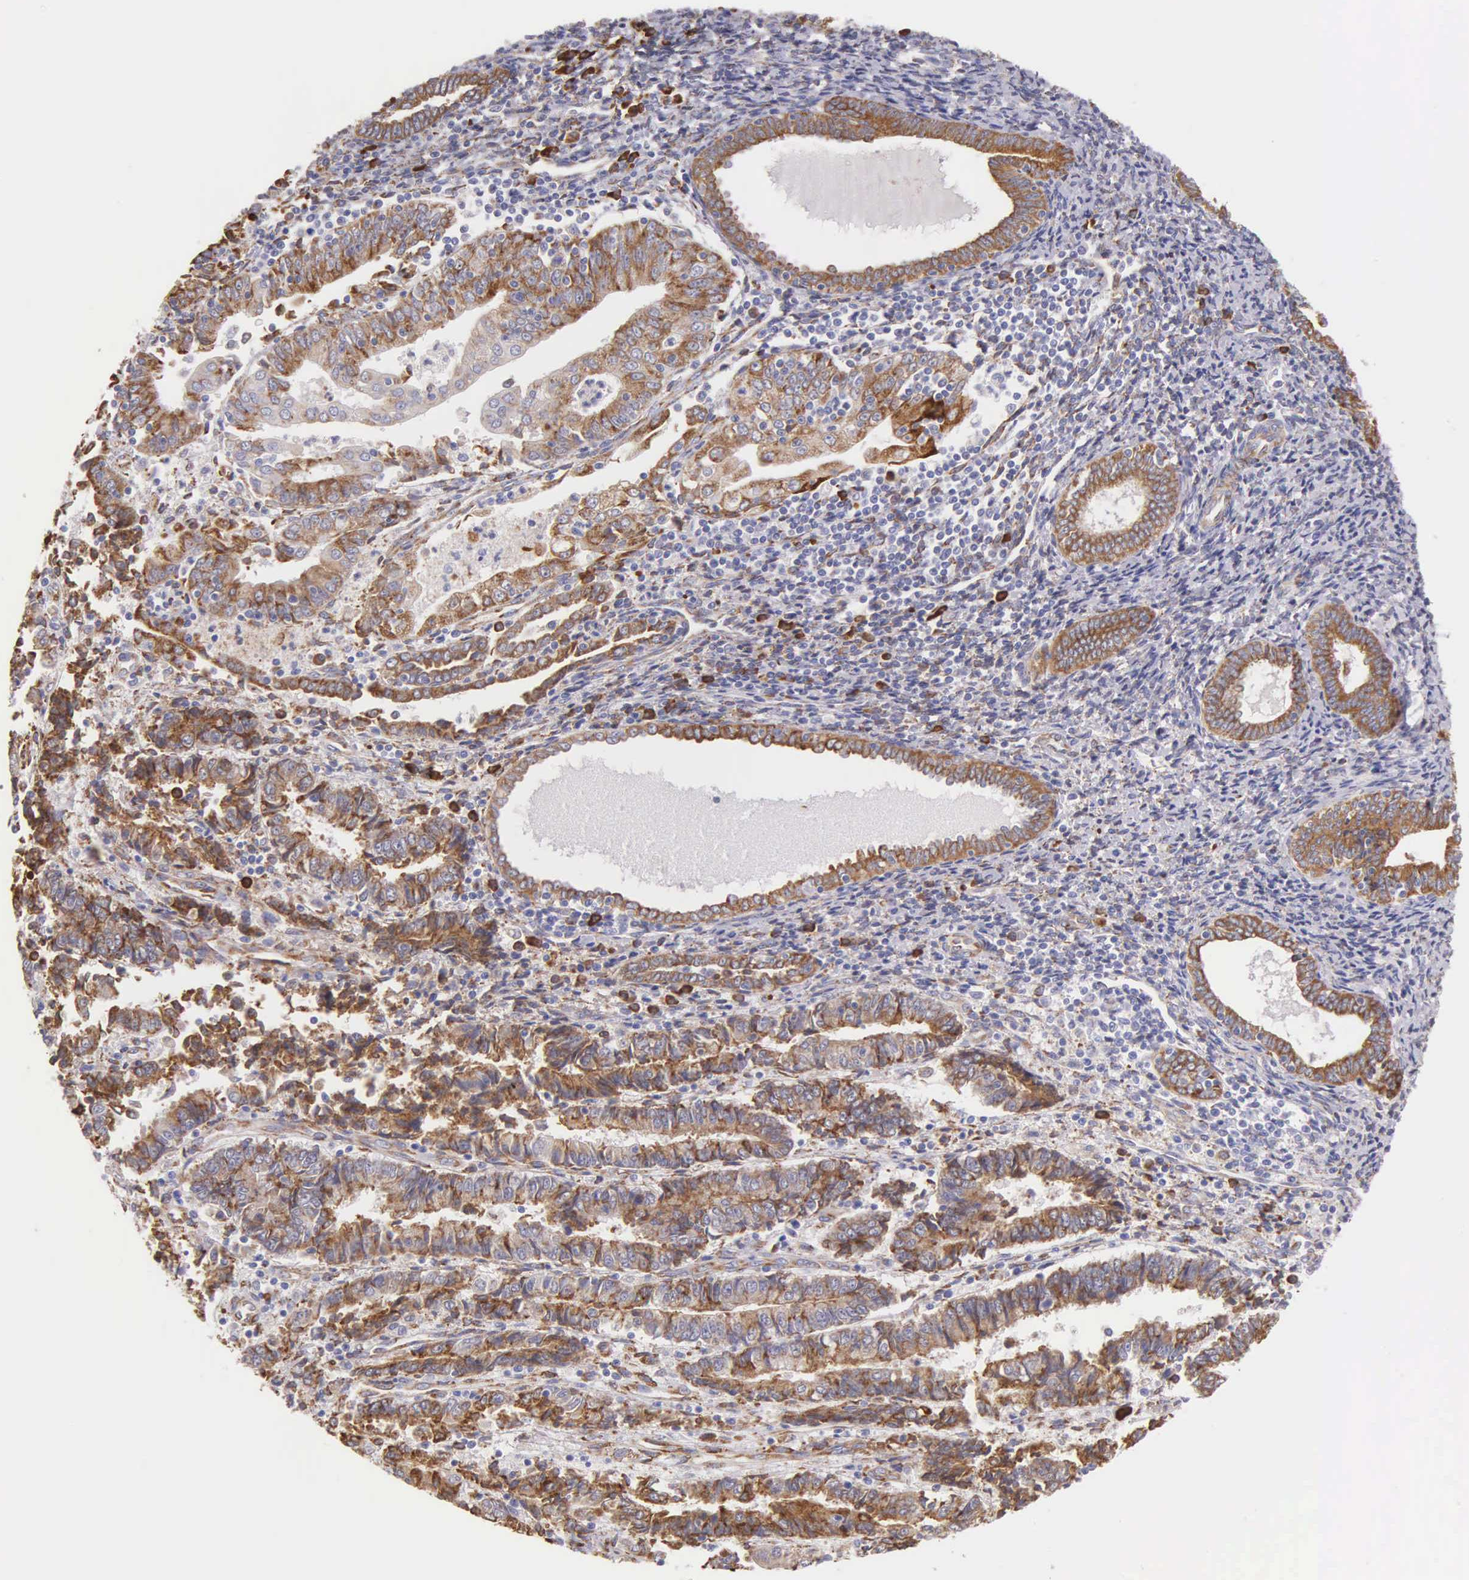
{"staining": {"intensity": "moderate", "quantity": ">75%", "location": "cytoplasmic/membranous"}, "tissue": "endometrial cancer", "cell_type": "Tumor cells", "image_type": "cancer", "snomed": [{"axis": "morphology", "description": "Adenocarcinoma, NOS"}, {"axis": "topography", "description": "Endometrium"}], "caption": "An image of endometrial adenocarcinoma stained for a protein reveals moderate cytoplasmic/membranous brown staining in tumor cells.", "gene": "CKAP4", "patient": {"sex": "female", "age": 75}}